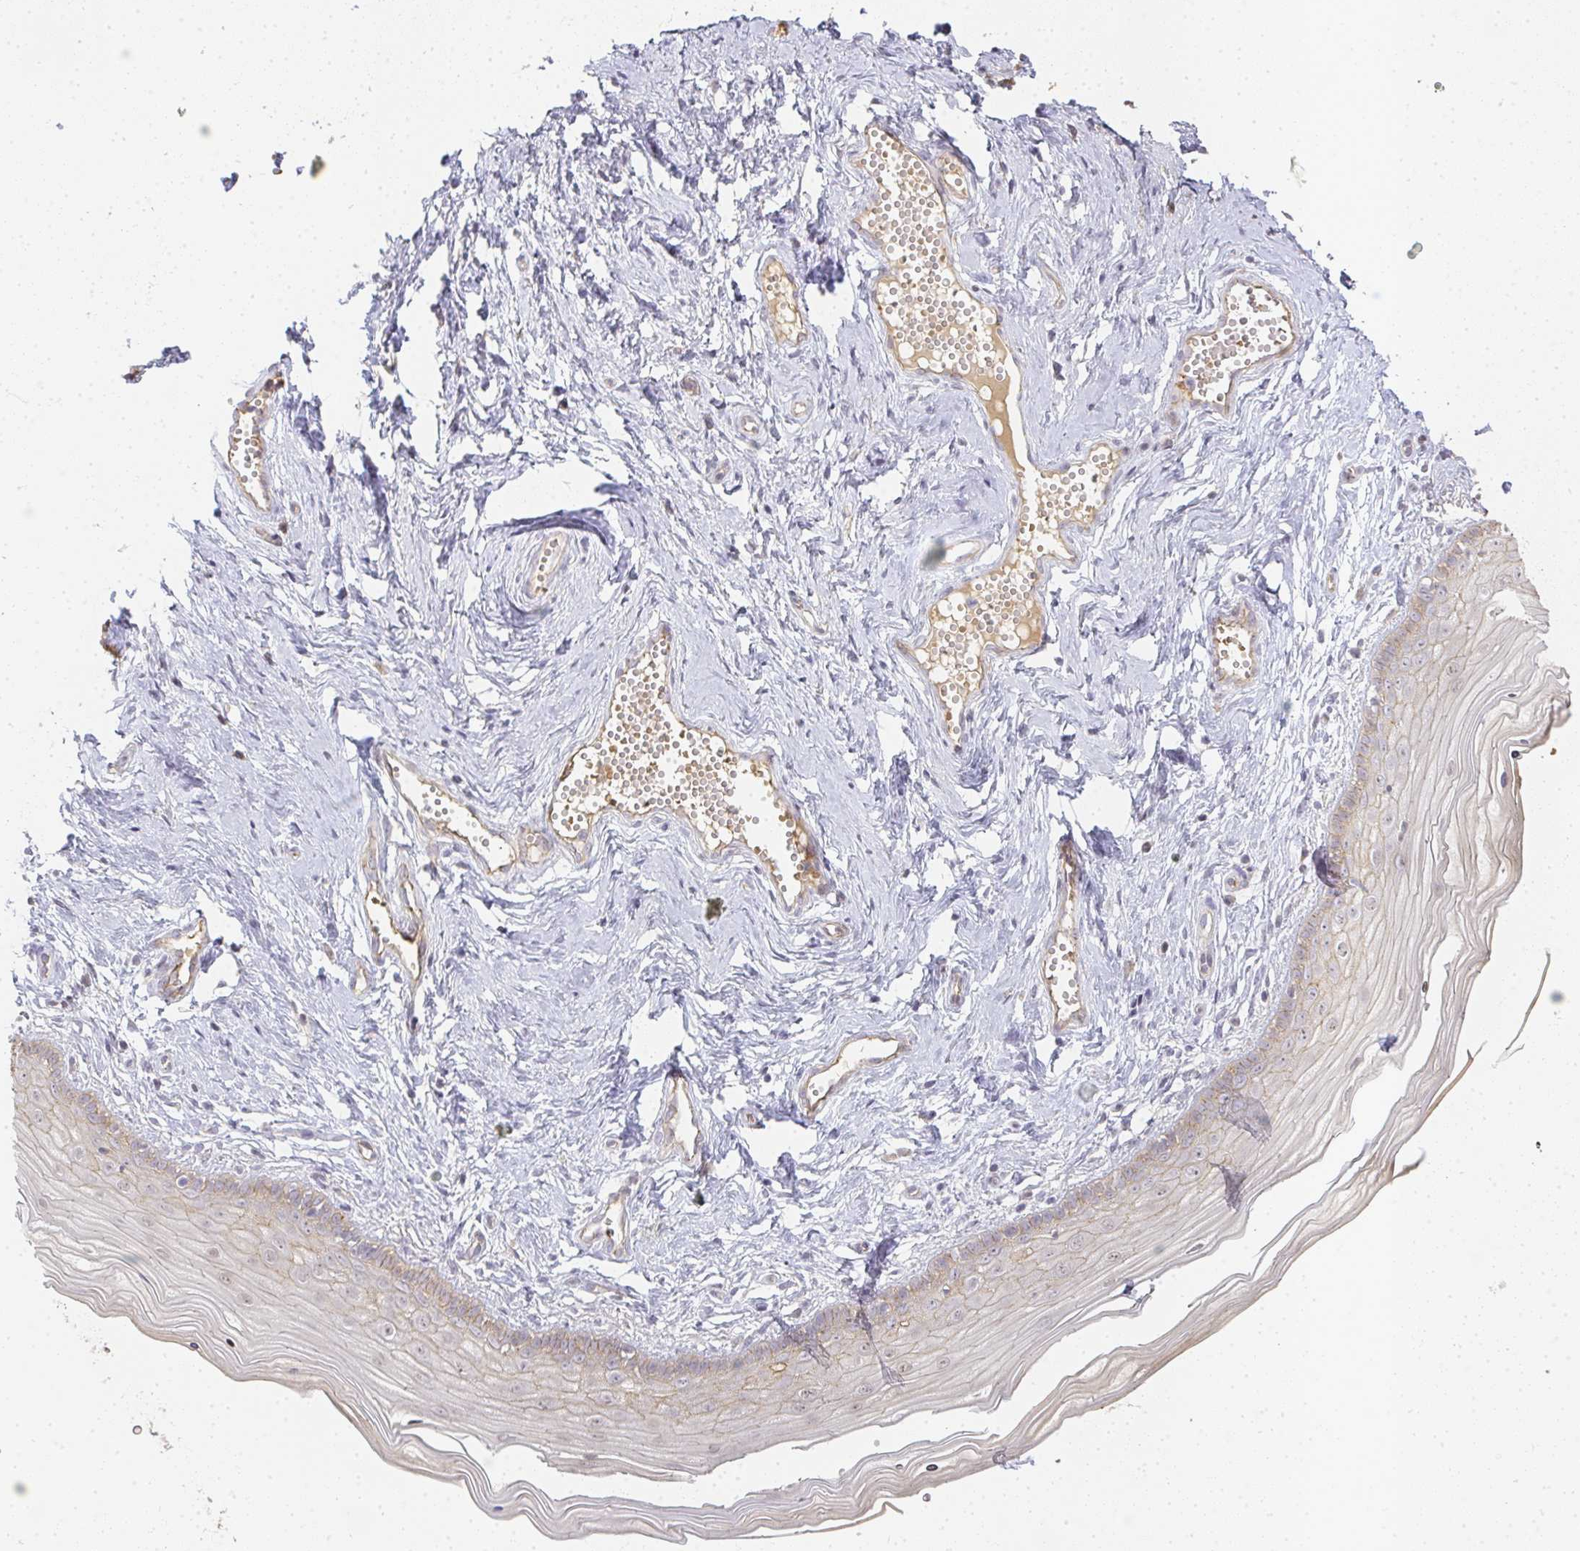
{"staining": {"intensity": "moderate", "quantity": "<25%", "location": "cytoplasmic/membranous,nuclear"}, "tissue": "vagina", "cell_type": "Squamous epithelial cells", "image_type": "normal", "snomed": [{"axis": "morphology", "description": "Normal tissue, NOS"}, {"axis": "topography", "description": "Vagina"}], "caption": "Moderate cytoplasmic/membranous,nuclear protein staining is present in about <25% of squamous epithelial cells in vagina.", "gene": "SLC35B3", "patient": {"sex": "female", "age": 38}}